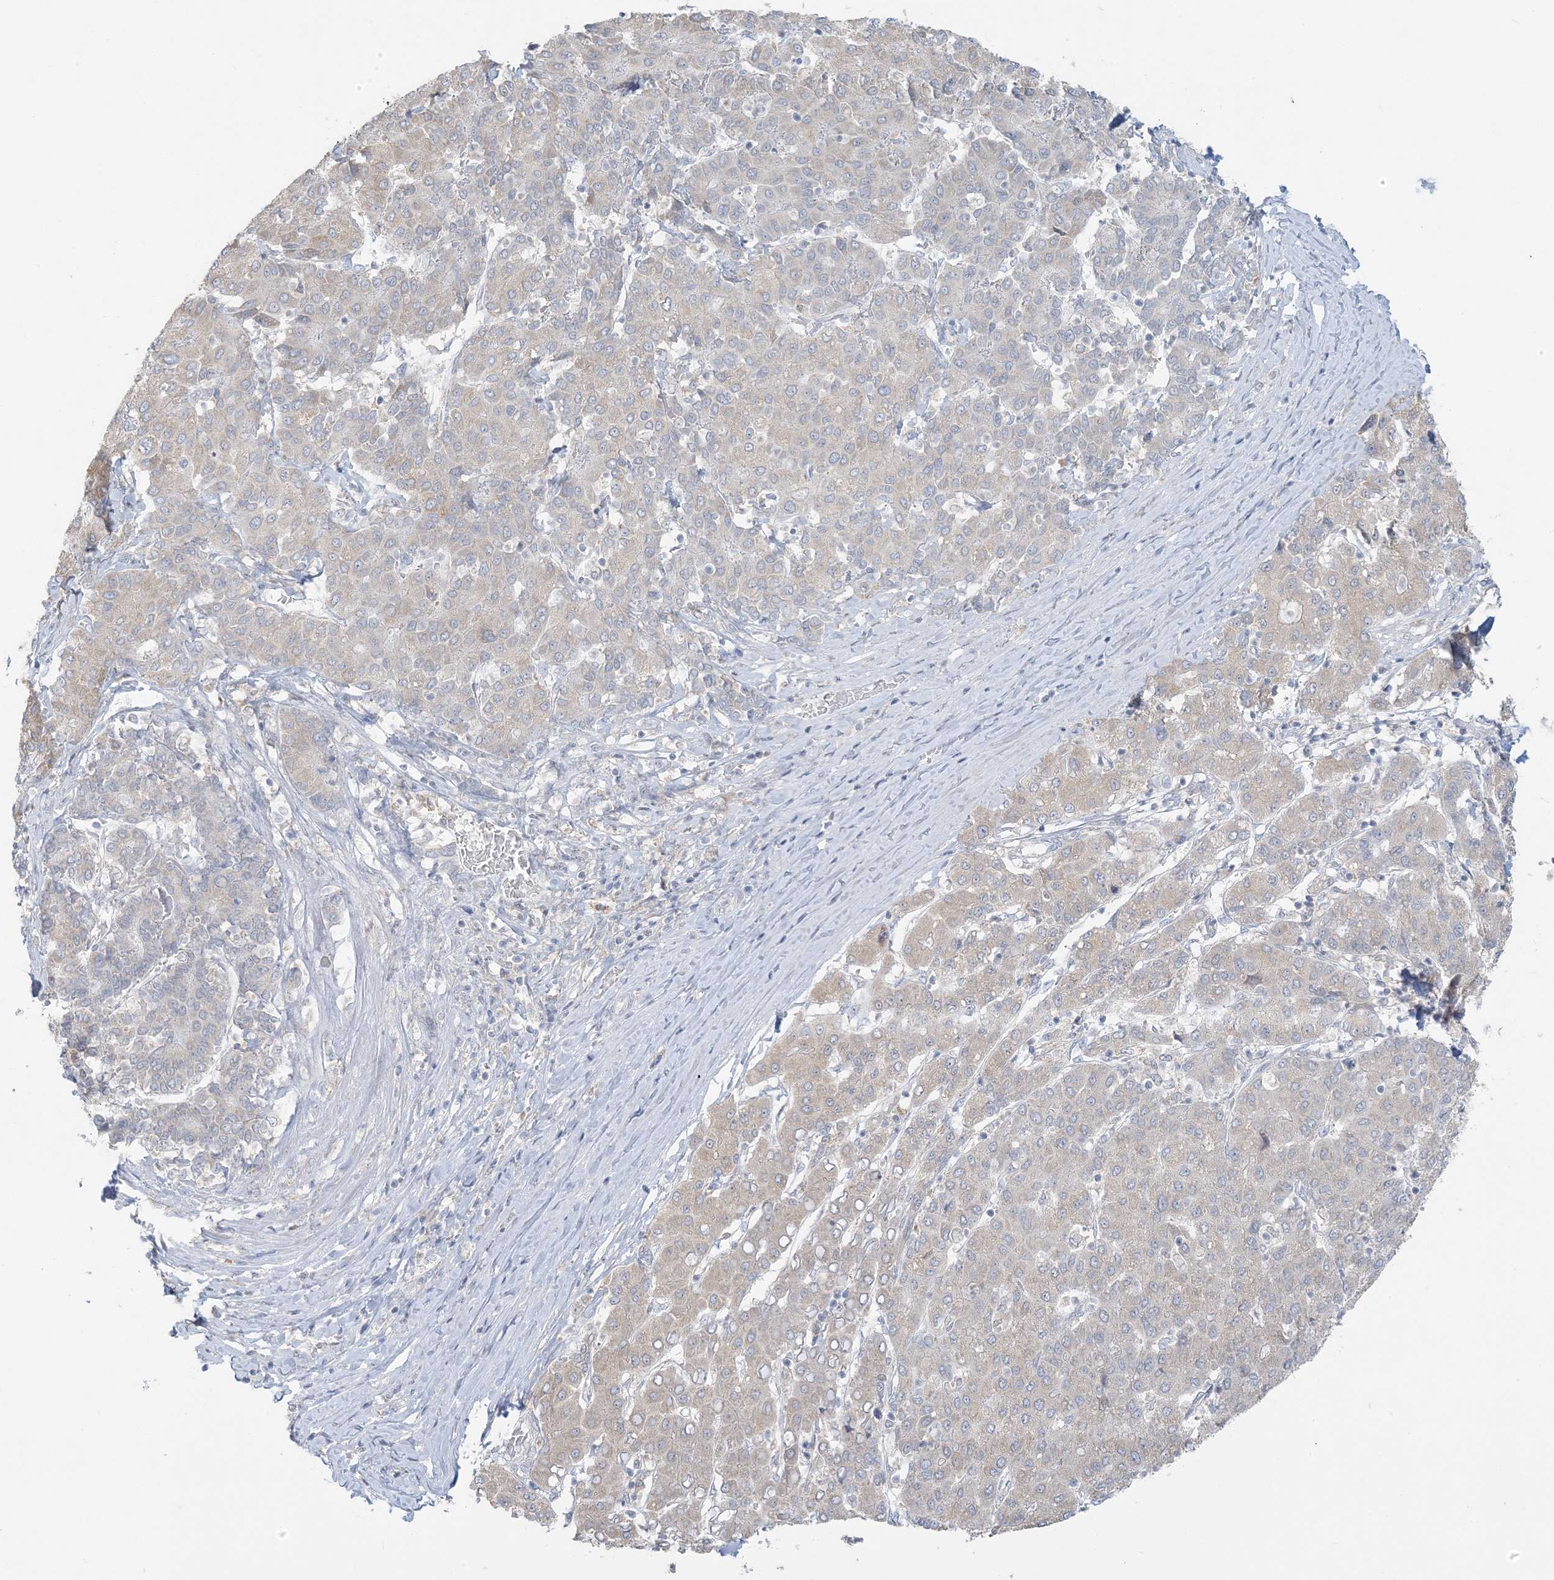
{"staining": {"intensity": "weak", "quantity": "25%-75%", "location": "cytoplasmic/membranous"}, "tissue": "liver cancer", "cell_type": "Tumor cells", "image_type": "cancer", "snomed": [{"axis": "morphology", "description": "Carcinoma, Hepatocellular, NOS"}, {"axis": "topography", "description": "Liver"}], "caption": "An image showing weak cytoplasmic/membranous expression in approximately 25%-75% of tumor cells in liver cancer (hepatocellular carcinoma), as visualized by brown immunohistochemical staining.", "gene": "EEFSEC", "patient": {"sex": "male", "age": 65}}